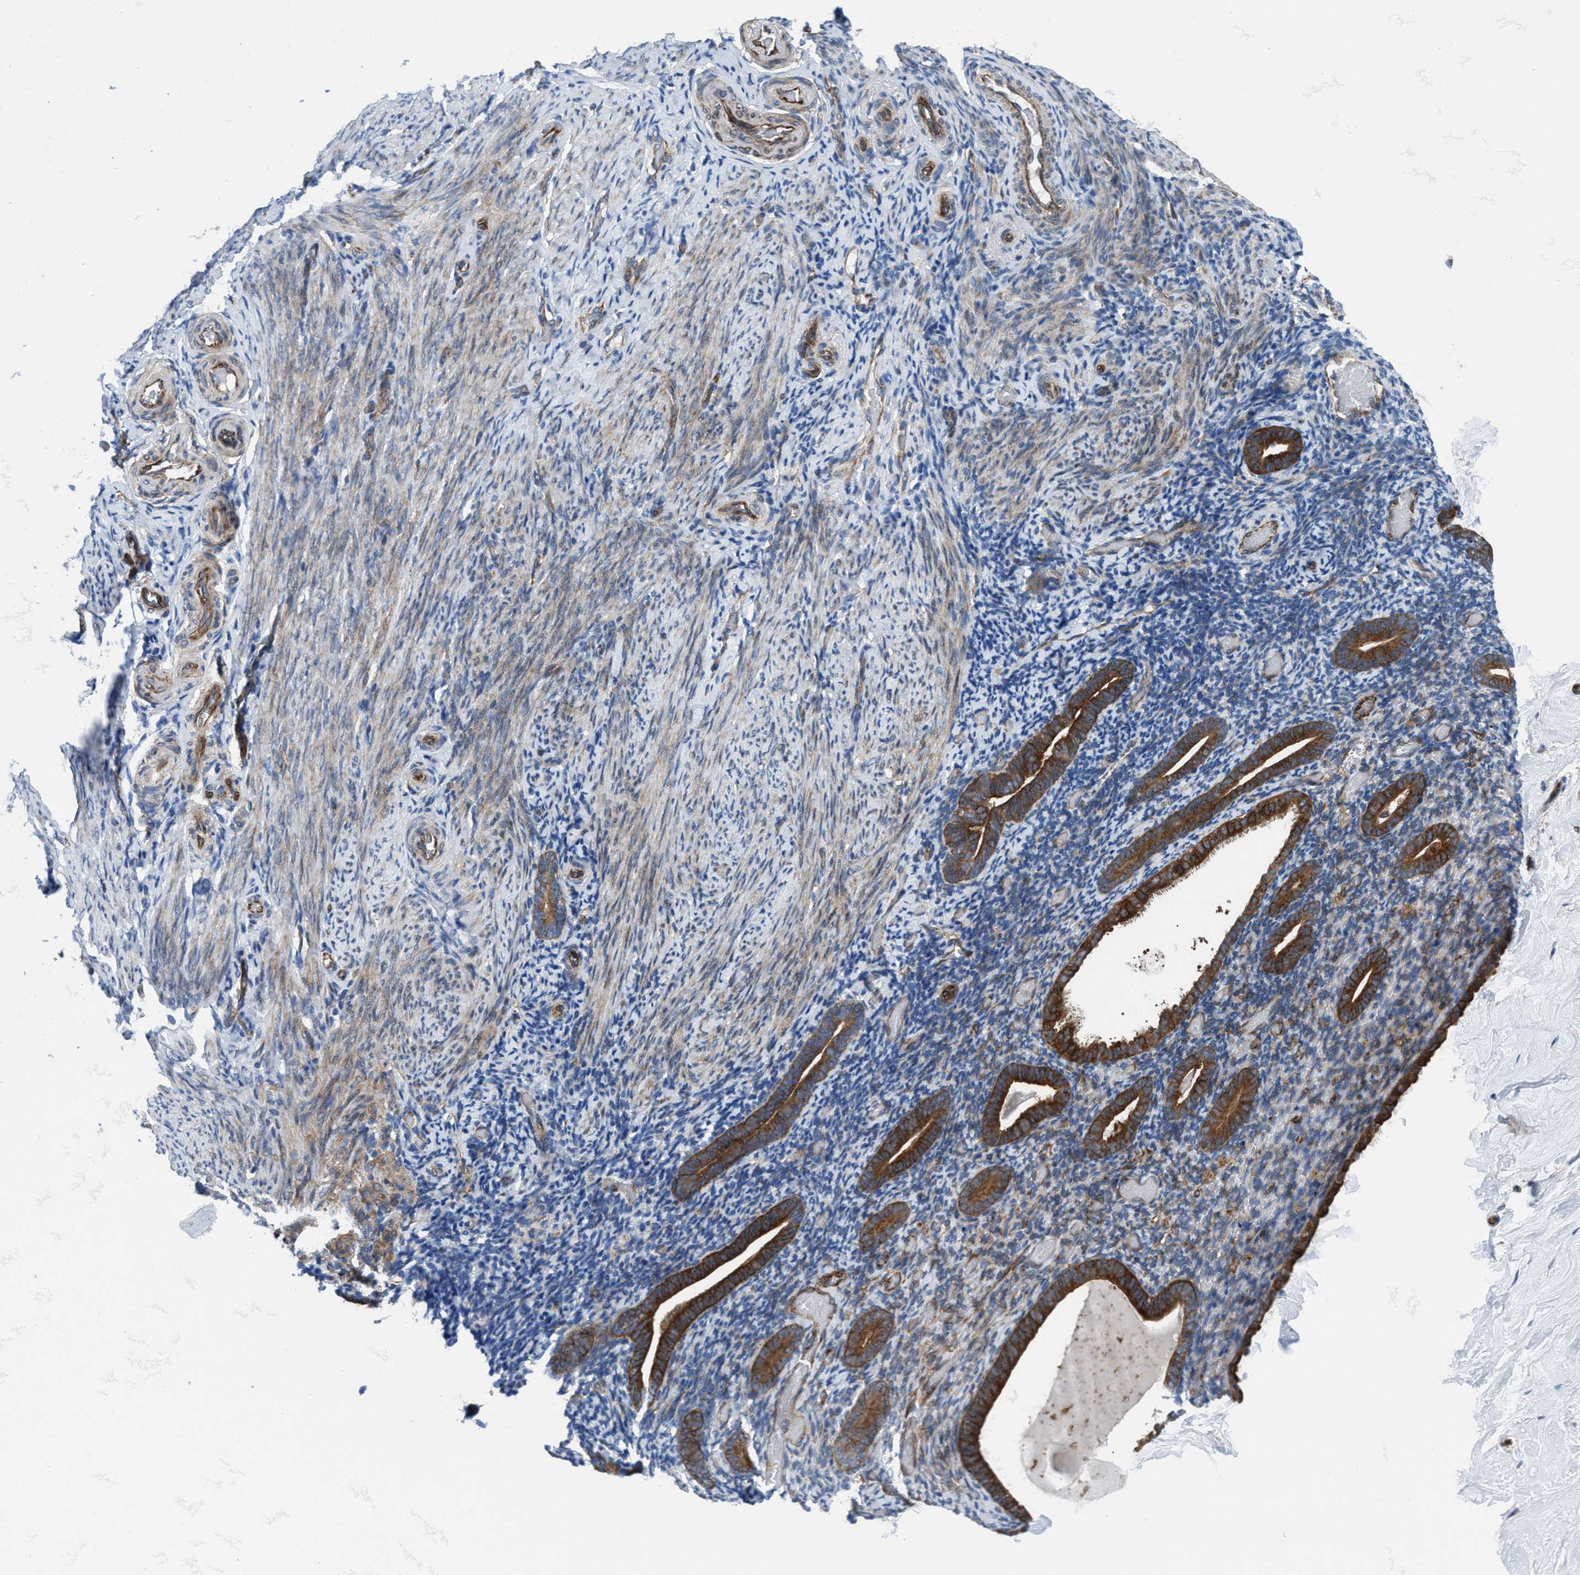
{"staining": {"intensity": "moderate", "quantity": "25%-75%", "location": "cytoplasmic/membranous"}, "tissue": "endometrium", "cell_type": "Cells in endometrial stroma", "image_type": "normal", "snomed": [{"axis": "morphology", "description": "Normal tissue, NOS"}, {"axis": "topography", "description": "Endometrium"}], "caption": "Endometrium stained with a brown dye displays moderate cytoplasmic/membranous positive expression in approximately 25%-75% of cells in endometrial stroma.", "gene": "NMT1", "patient": {"sex": "female", "age": 51}}